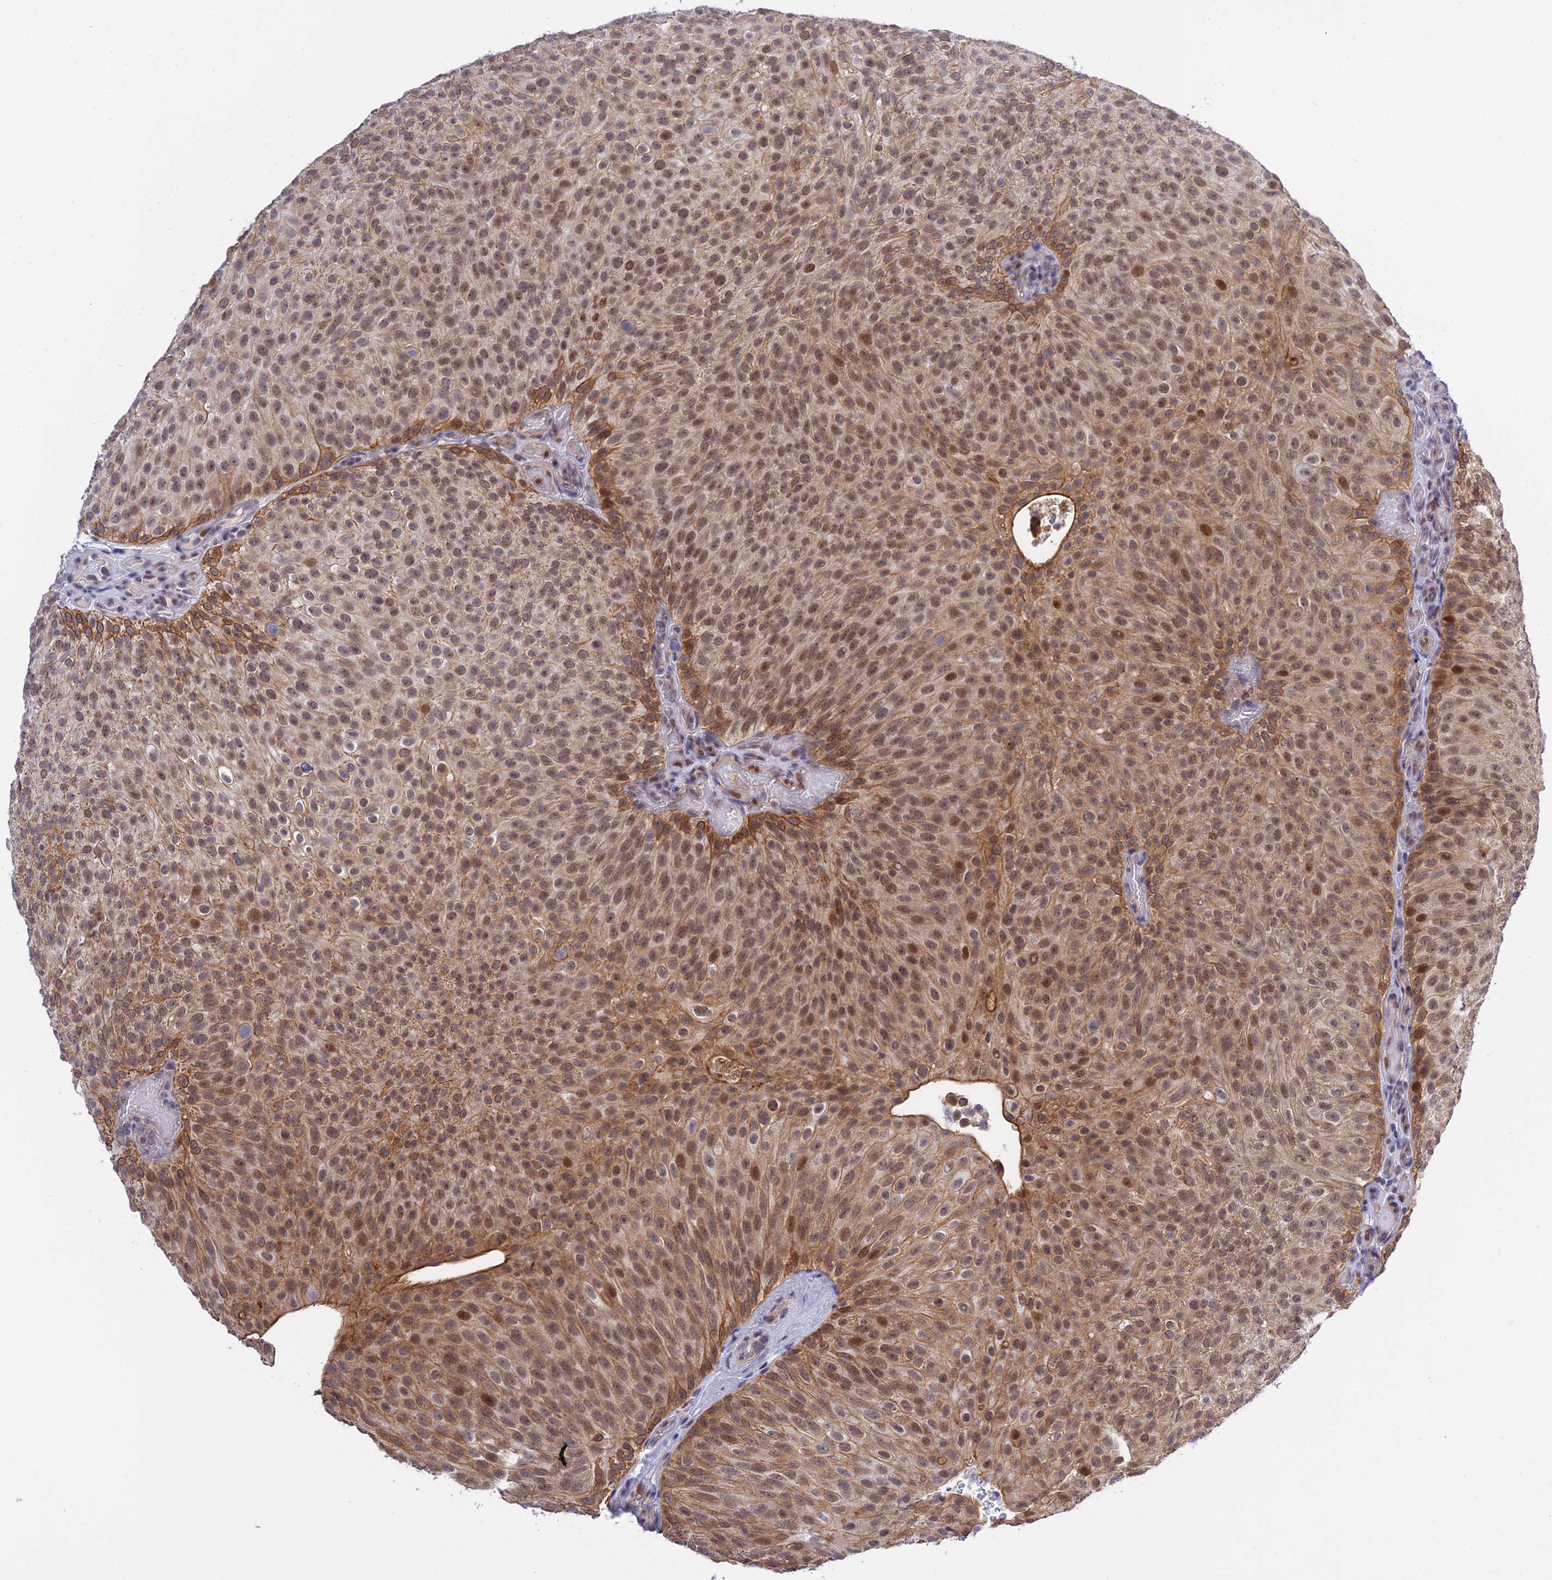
{"staining": {"intensity": "moderate", "quantity": ">75%", "location": "cytoplasmic/membranous,nuclear"}, "tissue": "urothelial cancer", "cell_type": "Tumor cells", "image_type": "cancer", "snomed": [{"axis": "morphology", "description": "Urothelial carcinoma, Low grade"}, {"axis": "topography", "description": "Urinary bladder"}], "caption": "An IHC image of tumor tissue is shown. Protein staining in brown shows moderate cytoplasmic/membranous and nuclear positivity in urothelial cancer within tumor cells. The protein of interest is stained brown, and the nuclei are stained in blue (DAB IHC with brightfield microscopy, high magnification).", "gene": "TCEA1", "patient": {"sex": "male", "age": 78}}